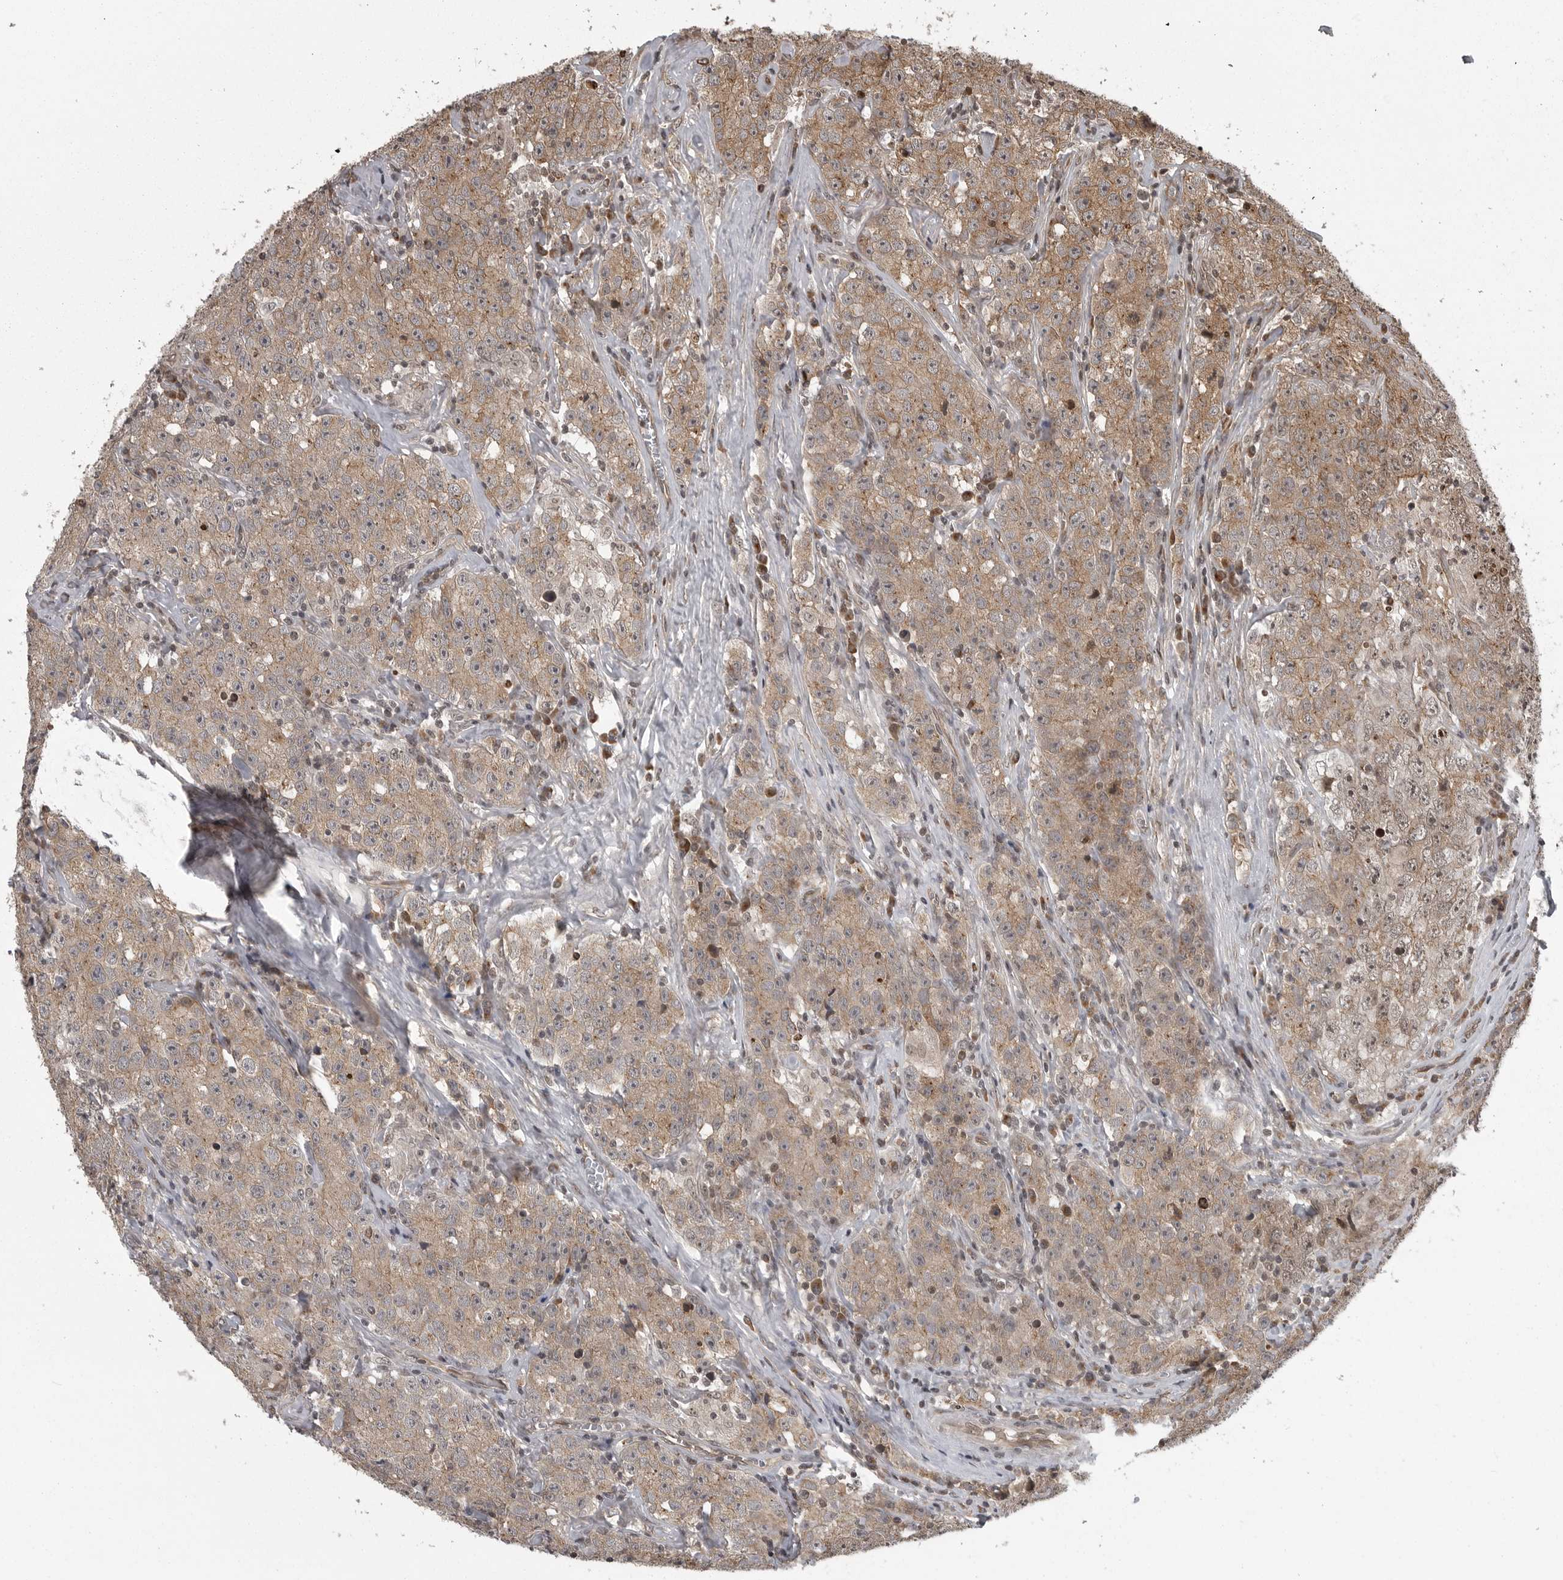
{"staining": {"intensity": "moderate", "quantity": ">75%", "location": "cytoplasmic/membranous"}, "tissue": "testis cancer", "cell_type": "Tumor cells", "image_type": "cancer", "snomed": [{"axis": "morphology", "description": "Seminoma, NOS"}, {"axis": "morphology", "description": "Carcinoma, Embryonal, NOS"}, {"axis": "topography", "description": "Testis"}], "caption": "Testis cancer (seminoma) stained with a brown dye demonstrates moderate cytoplasmic/membranous positive expression in about >75% of tumor cells.", "gene": "DNAJC8", "patient": {"sex": "male", "age": 43}}